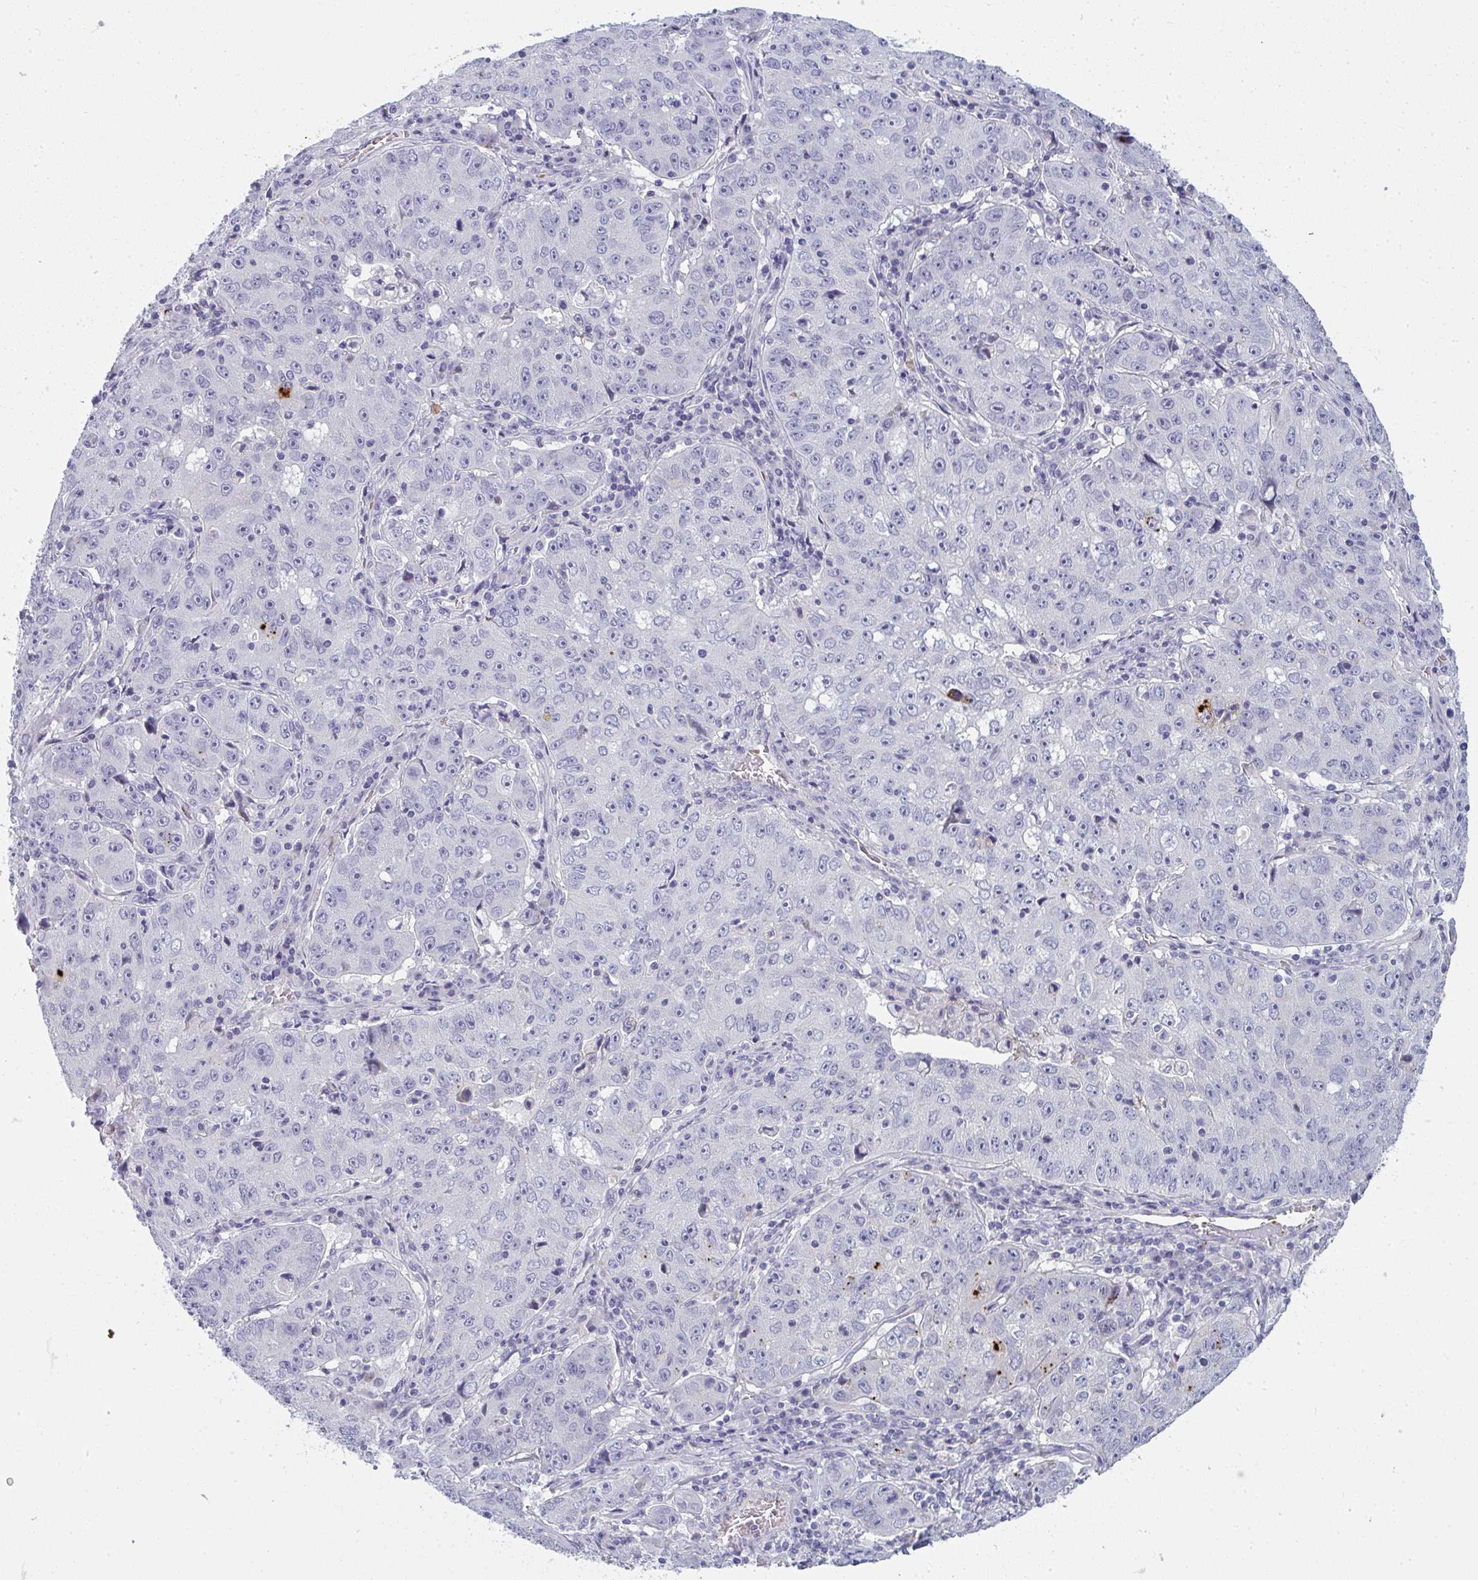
{"staining": {"intensity": "negative", "quantity": "none", "location": "none"}, "tissue": "lung cancer", "cell_type": "Tumor cells", "image_type": "cancer", "snomed": [{"axis": "morphology", "description": "Normal morphology"}, {"axis": "morphology", "description": "Adenocarcinoma, NOS"}, {"axis": "topography", "description": "Lymph node"}, {"axis": "topography", "description": "Lung"}], "caption": "DAB immunohistochemical staining of lung cancer reveals no significant expression in tumor cells. (DAB immunohistochemistry with hematoxylin counter stain).", "gene": "SHB", "patient": {"sex": "female", "age": 57}}